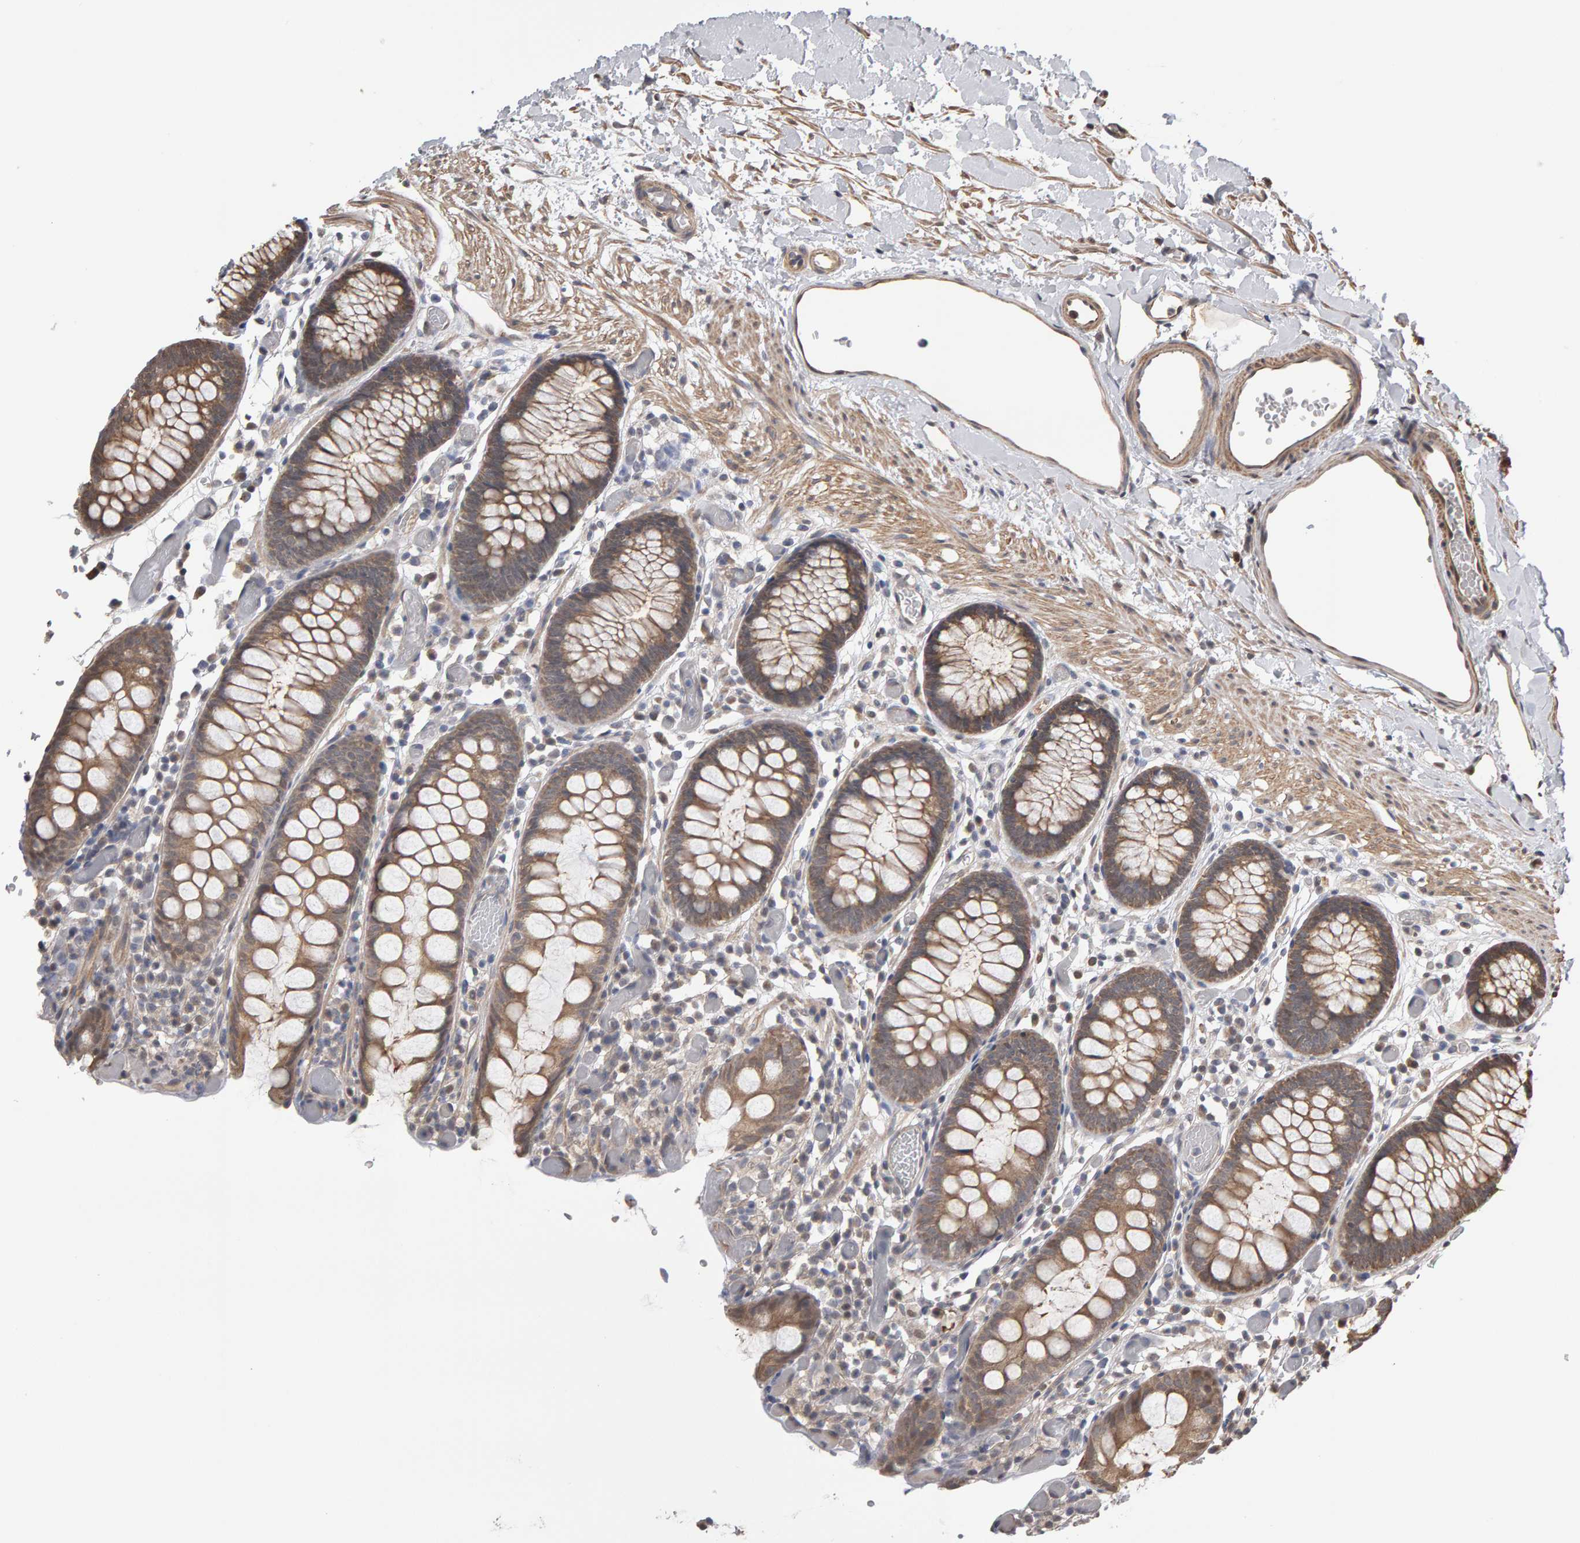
{"staining": {"intensity": "moderate", "quantity": ">75%", "location": "cytoplasmic/membranous"}, "tissue": "colon", "cell_type": "Endothelial cells", "image_type": "normal", "snomed": [{"axis": "morphology", "description": "Normal tissue, NOS"}, {"axis": "topography", "description": "Colon"}], "caption": "High-magnification brightfield microscopy of benign colon stained with DAB (3,3'-diaminobenzidine) (brown) and counterstained with hematoxylin (blue). endothelial cells exhibit moderate cytoplasmic/membranous expression is appreciated in about>75% of cells.", "gene": "COASY", "patient": {"sex": "male", "age": 14}}